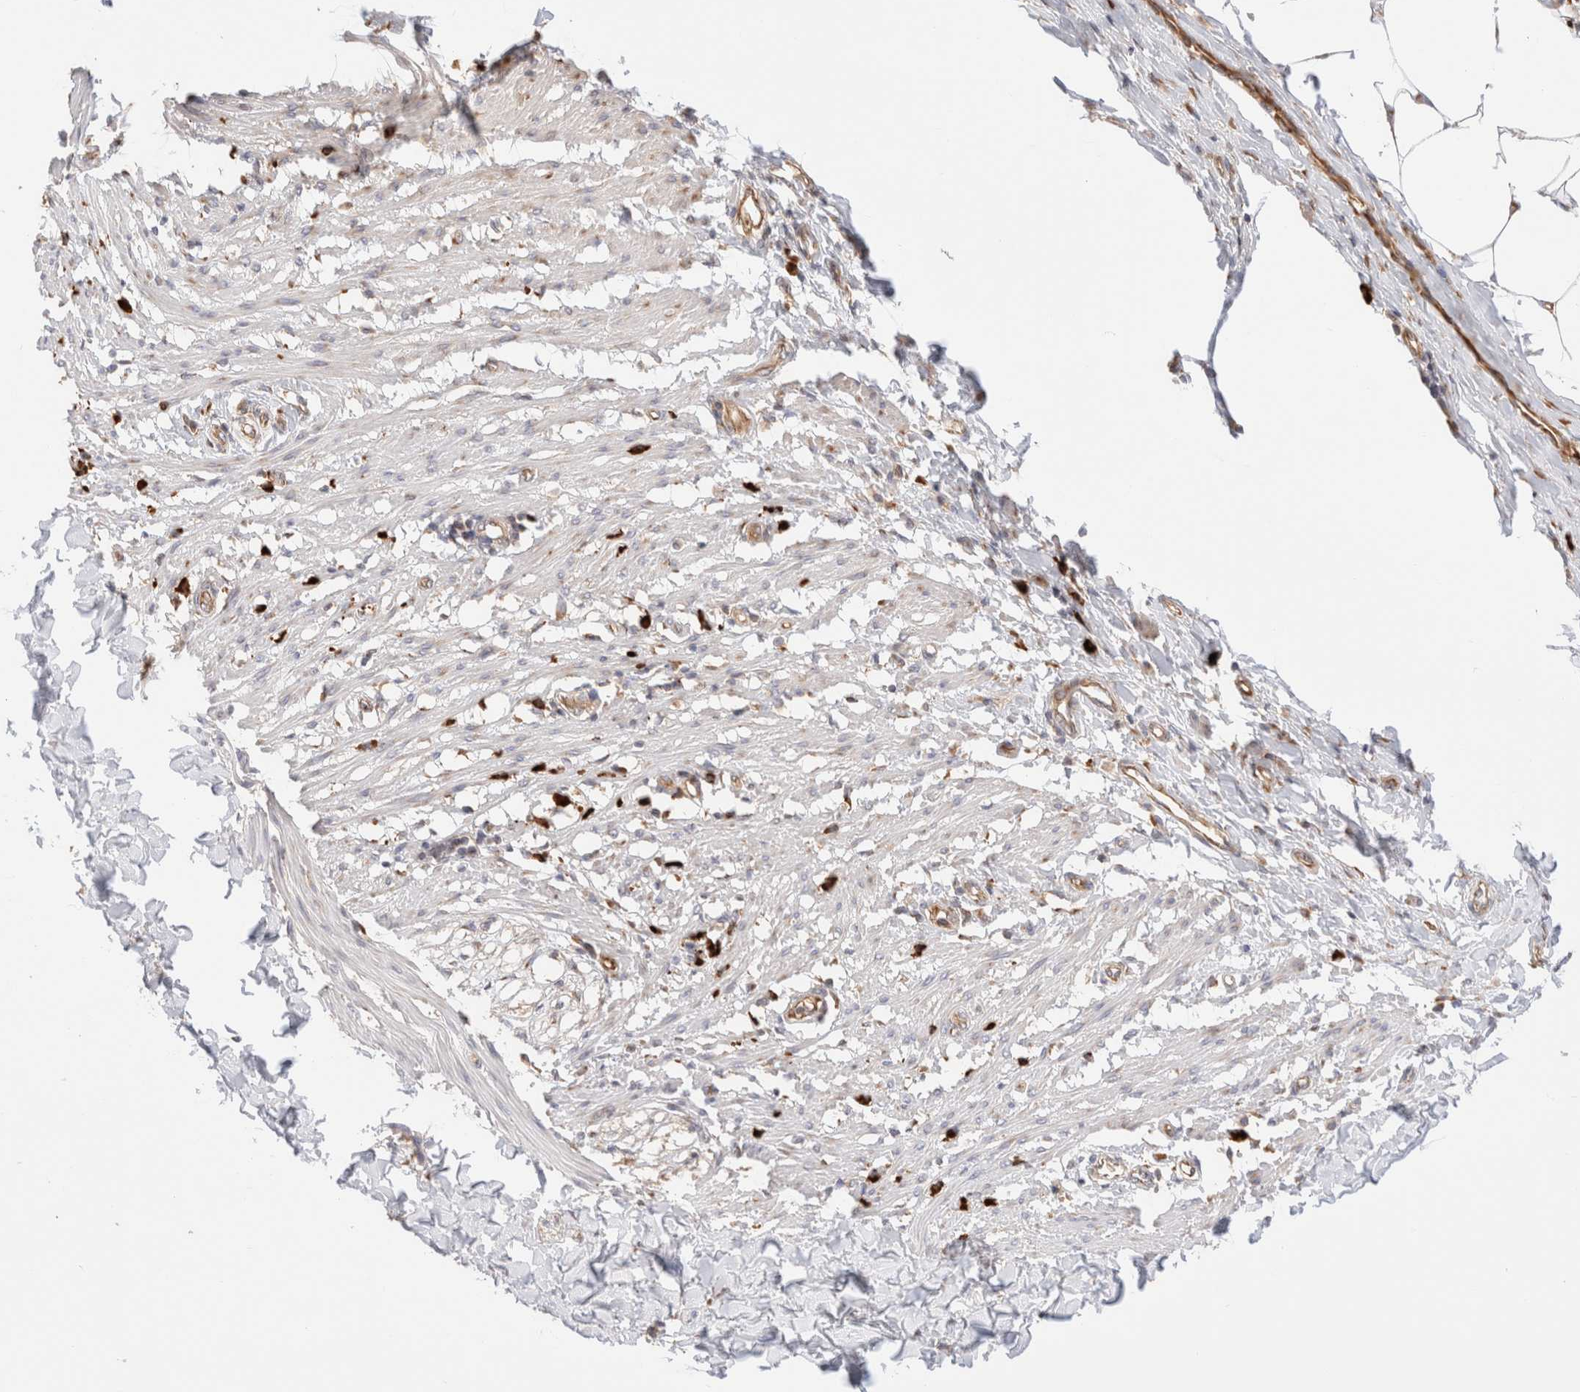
{"staining": {"intensity": "weak", "quantity": "<25%", "location": "cytoplasmic/membranous"}, "tissue": "smooth muscle", "cell_type": "Smooth muscle cells", "image_type": "normal", "snomed": [{"axis": "morphology", "description": "Normal tissue, NOS"}, {"axis": "morphology", "description": "Adenocarcinoma, NOS"}, {"axis": "topography", "description": "Smooth muscle"}, {"axis": "topography", "description": "Colon"}], "caption": "Protein analysis of benign smooth muscle exhibits no significant expression in smooth muscle cells. (DAB immunohistochemistry with hematoxylin counter stain).", "gene": "UTS2B", "patient": {"sex": "male", "age": 14}}